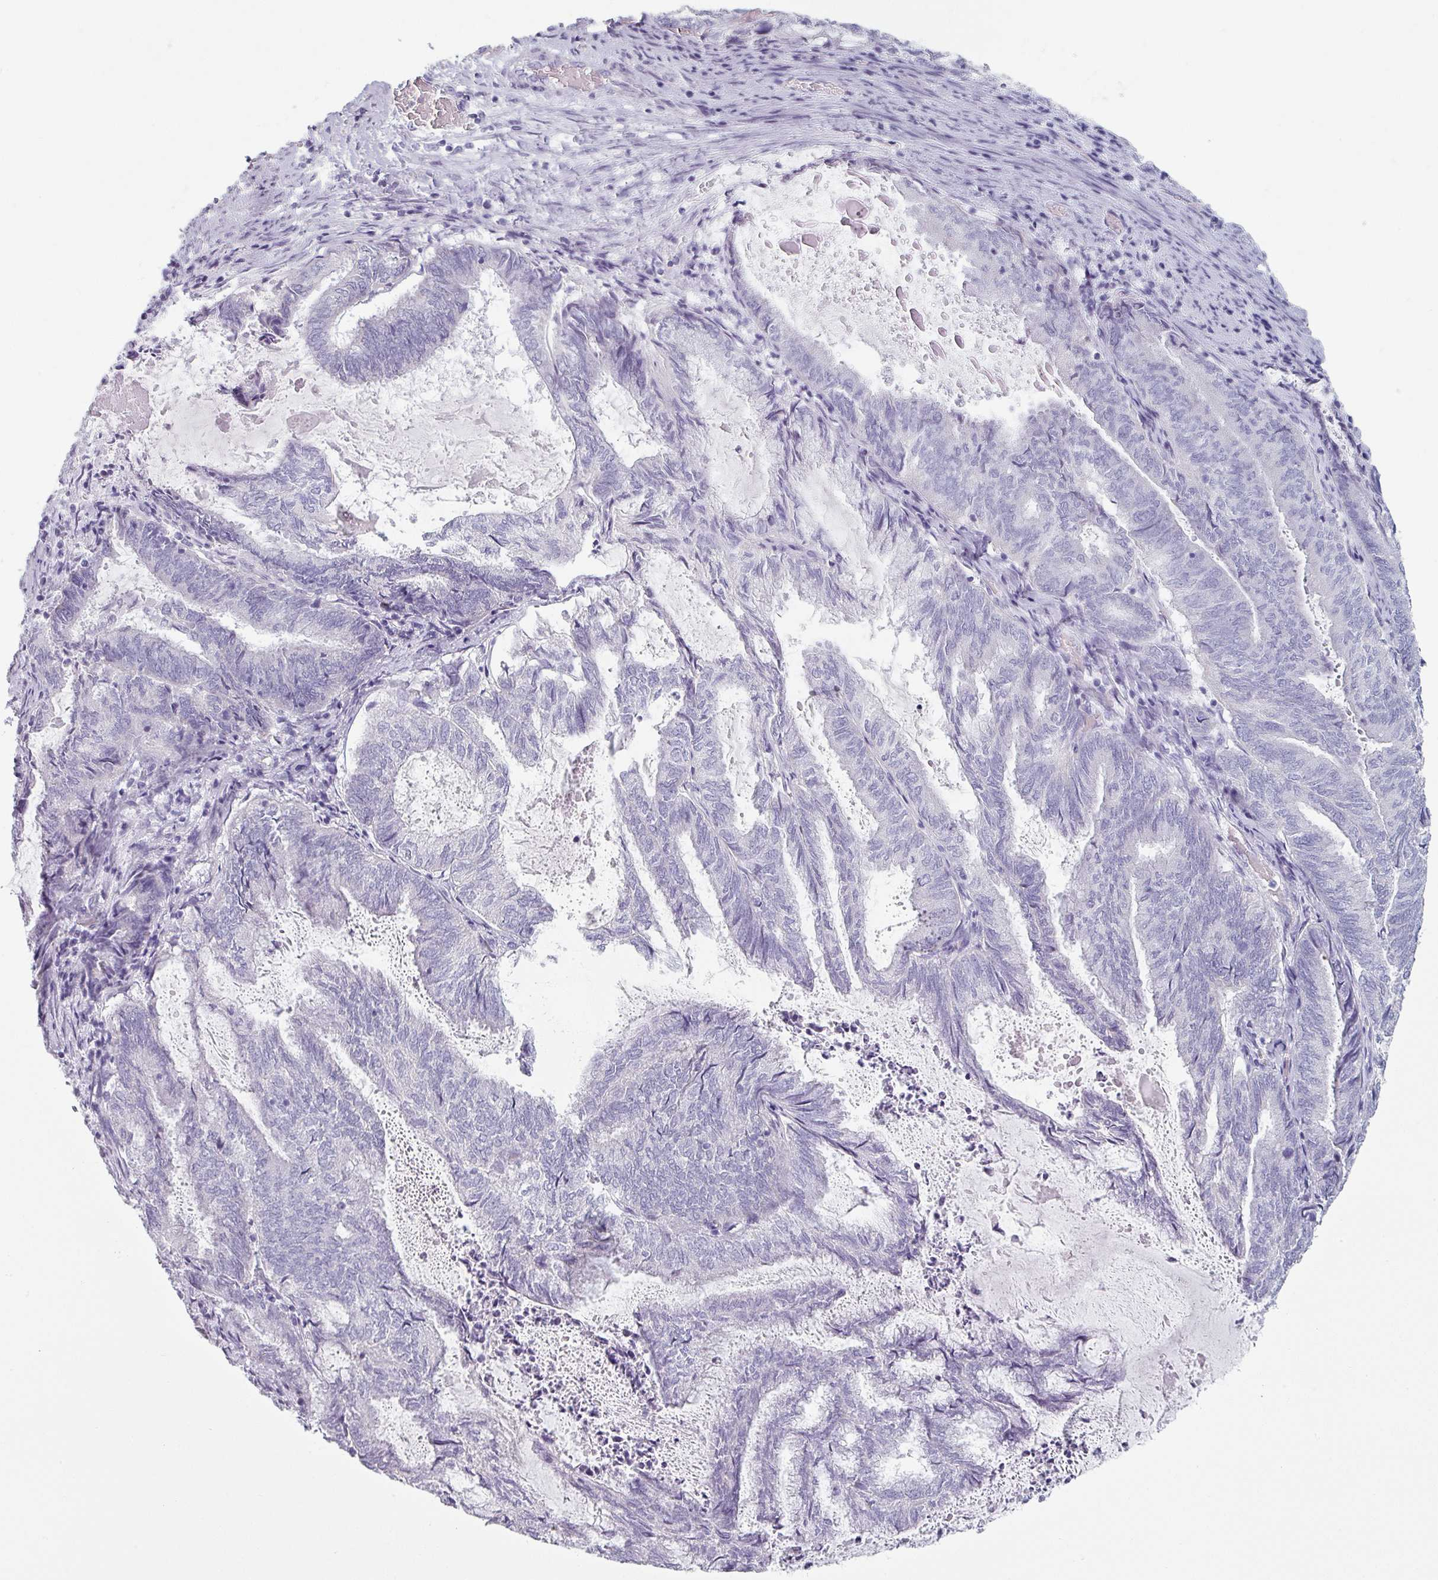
{"staining": {"intensity": "negative", "quantity": "none", "location": "none"}, "tissue": "endometrial cancer", "cell_type": "Tumor cells", "image_type": "cancer", "snomed": [{"axis": "morphology", "description": "Adenocarcinoma, NOS"}, {"axis": "topography", "description": "Endometrium"}], "caption": "There is no significant positivity in tumor cells of endometrial cancer (adenocarcinoma).", "gene": "SFTPA1", "patient": {"sex": "female", "age": 80}}